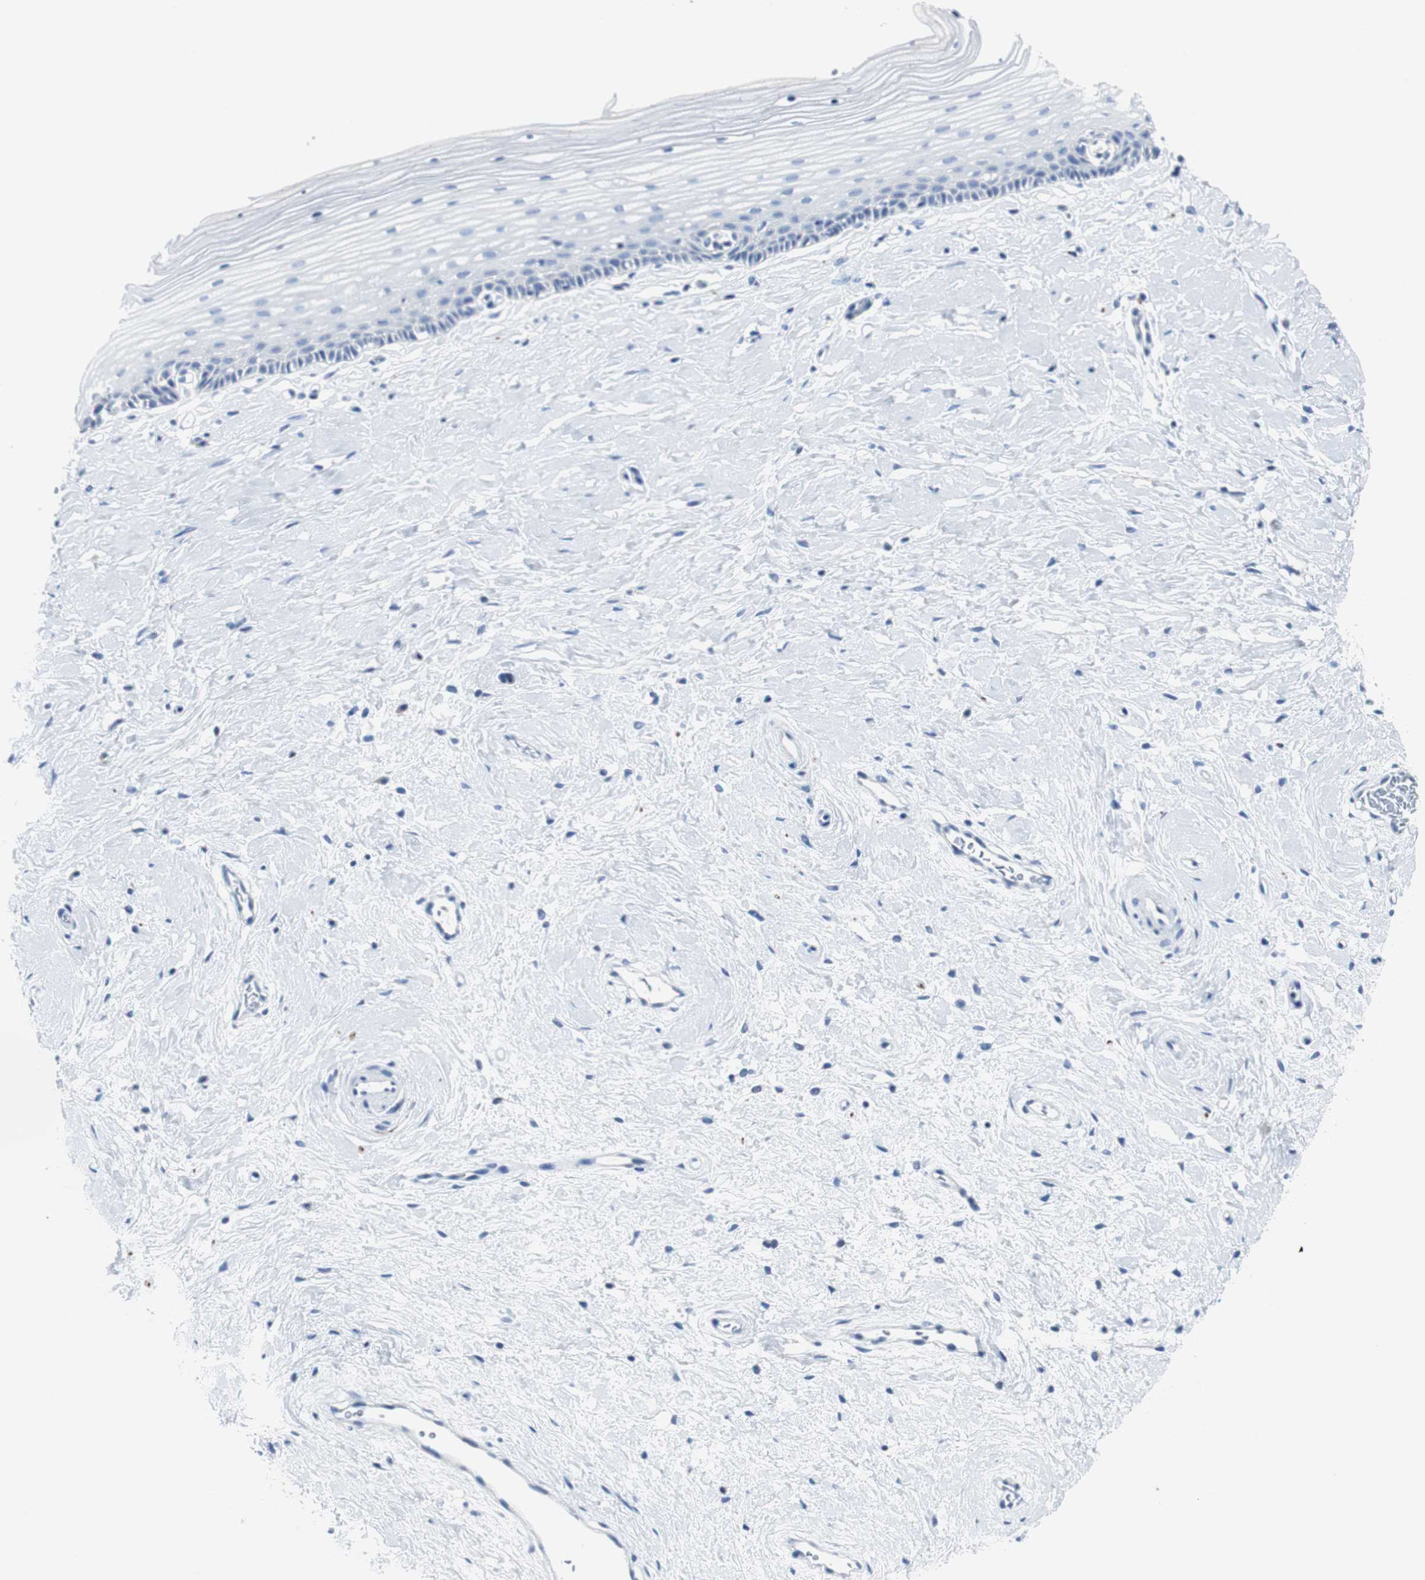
{"staining": {"intensity": "negative", "quantity": "none", "location": "none"}, "tissue": "cervix", "cell_type": "Glandular cells", "image_type": "normal", "snomed": [{"axis": "morphology", "description": "Normal tissue, NOS"}, {"axis": "topography", "description": "Cervix"}], "caption": "Human cervix stained for a protein using immunohistochemistry (IHC) shows no expression in glandular cells.", "gene": "GAP43", "patient": {"sex": "female", "age": 39}}